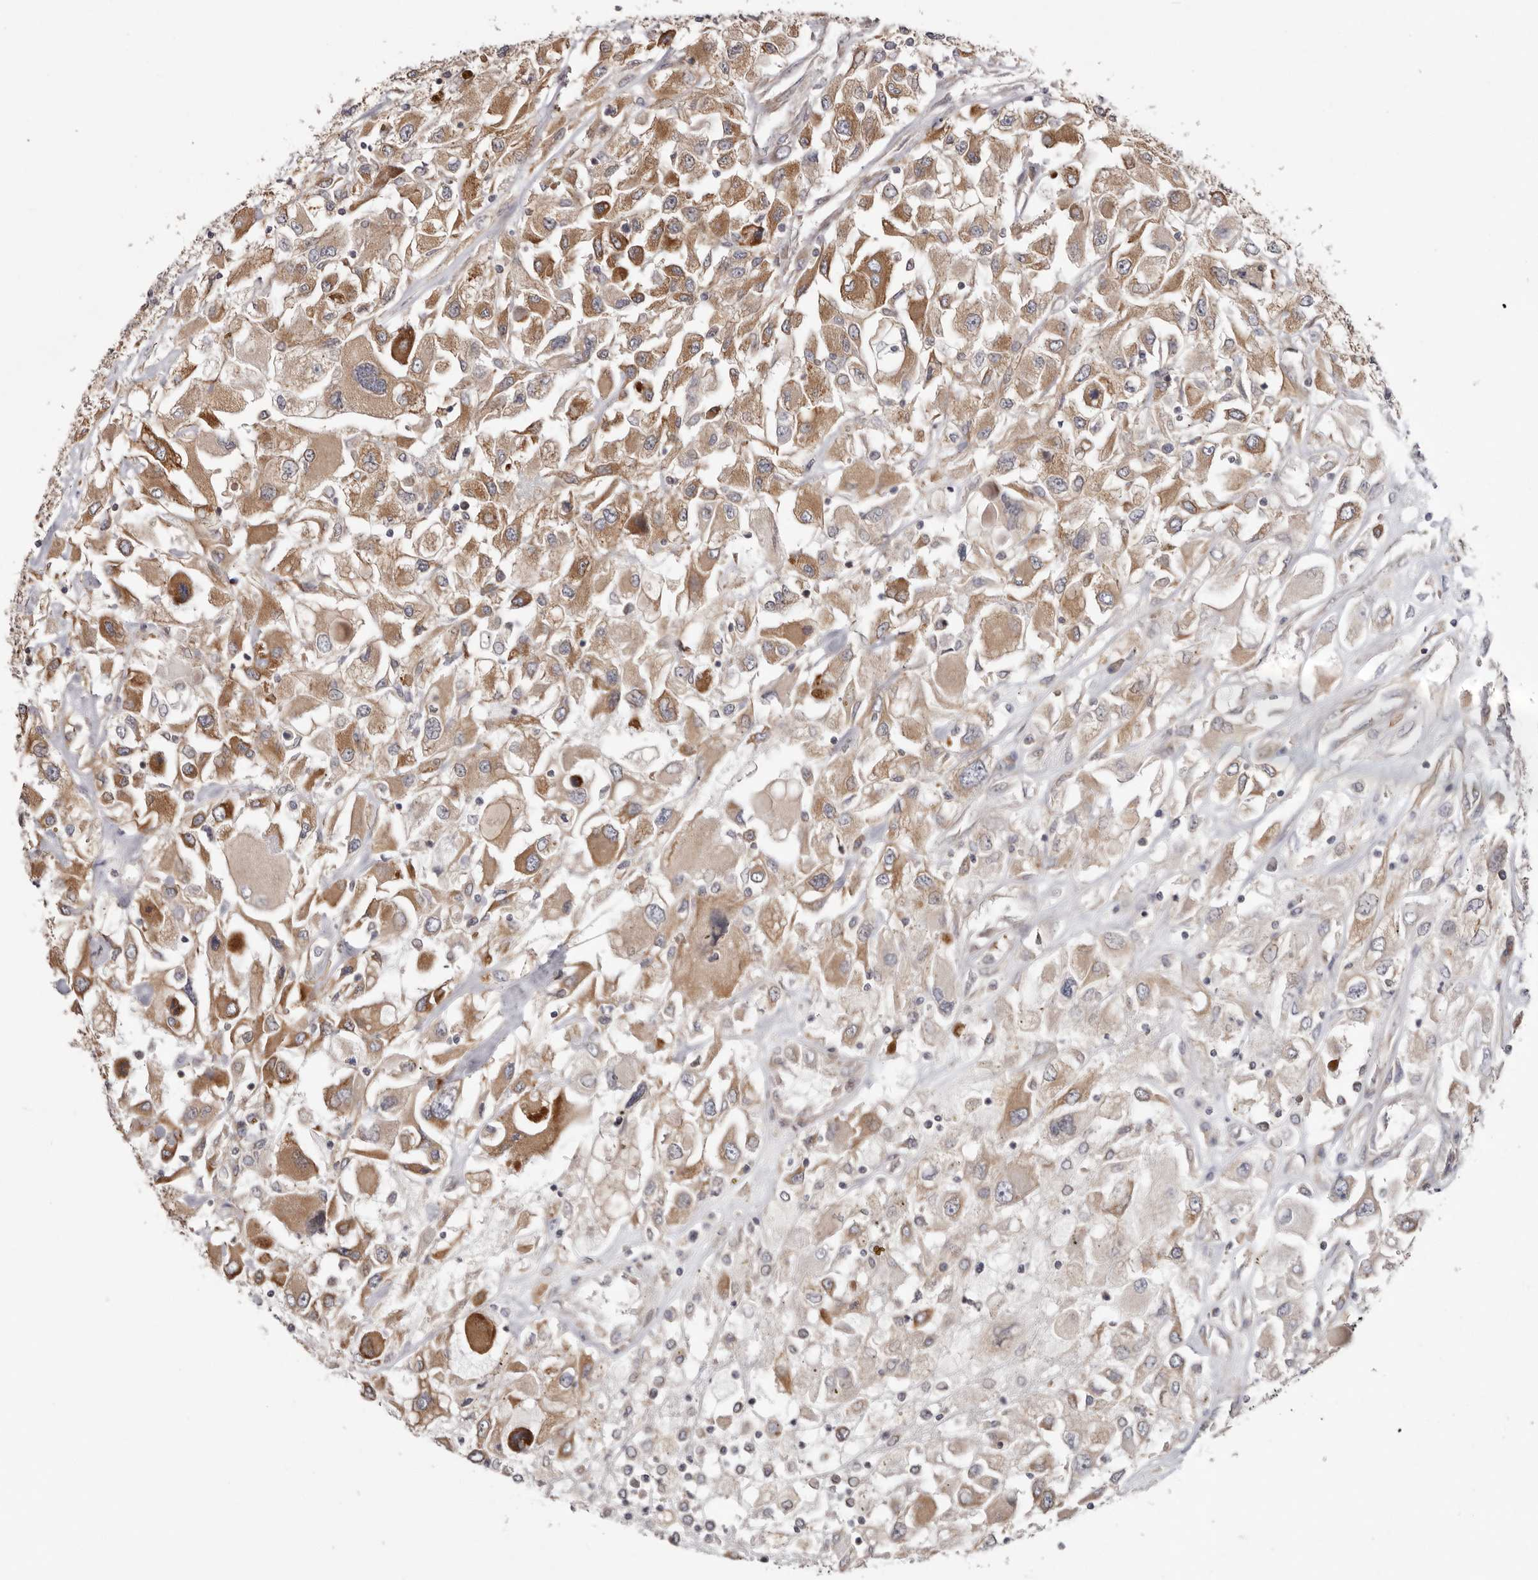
{"staining": {"intensity": "moderate", "quantity": "25%-75%", "location": "cytoplasmic/membranous"}, "tissue": "renal cancer", "cell_type": "Tumor cells", "image_type": "cancer", "snomed": [{"axis": "morphology", "description": "Adenocarcinoma, NOS"}, {"axis": "topography", "description": "Kidney"}], "caption": "Adenocarcinoma (renal) was stained to show a protein in brown. There is medium levels of moderate cytoplasmic/membranous staining in about 25%-75% of tumor cells.", "gene": "TMUB1", "patient": {"sex": "female", "age": 52}}